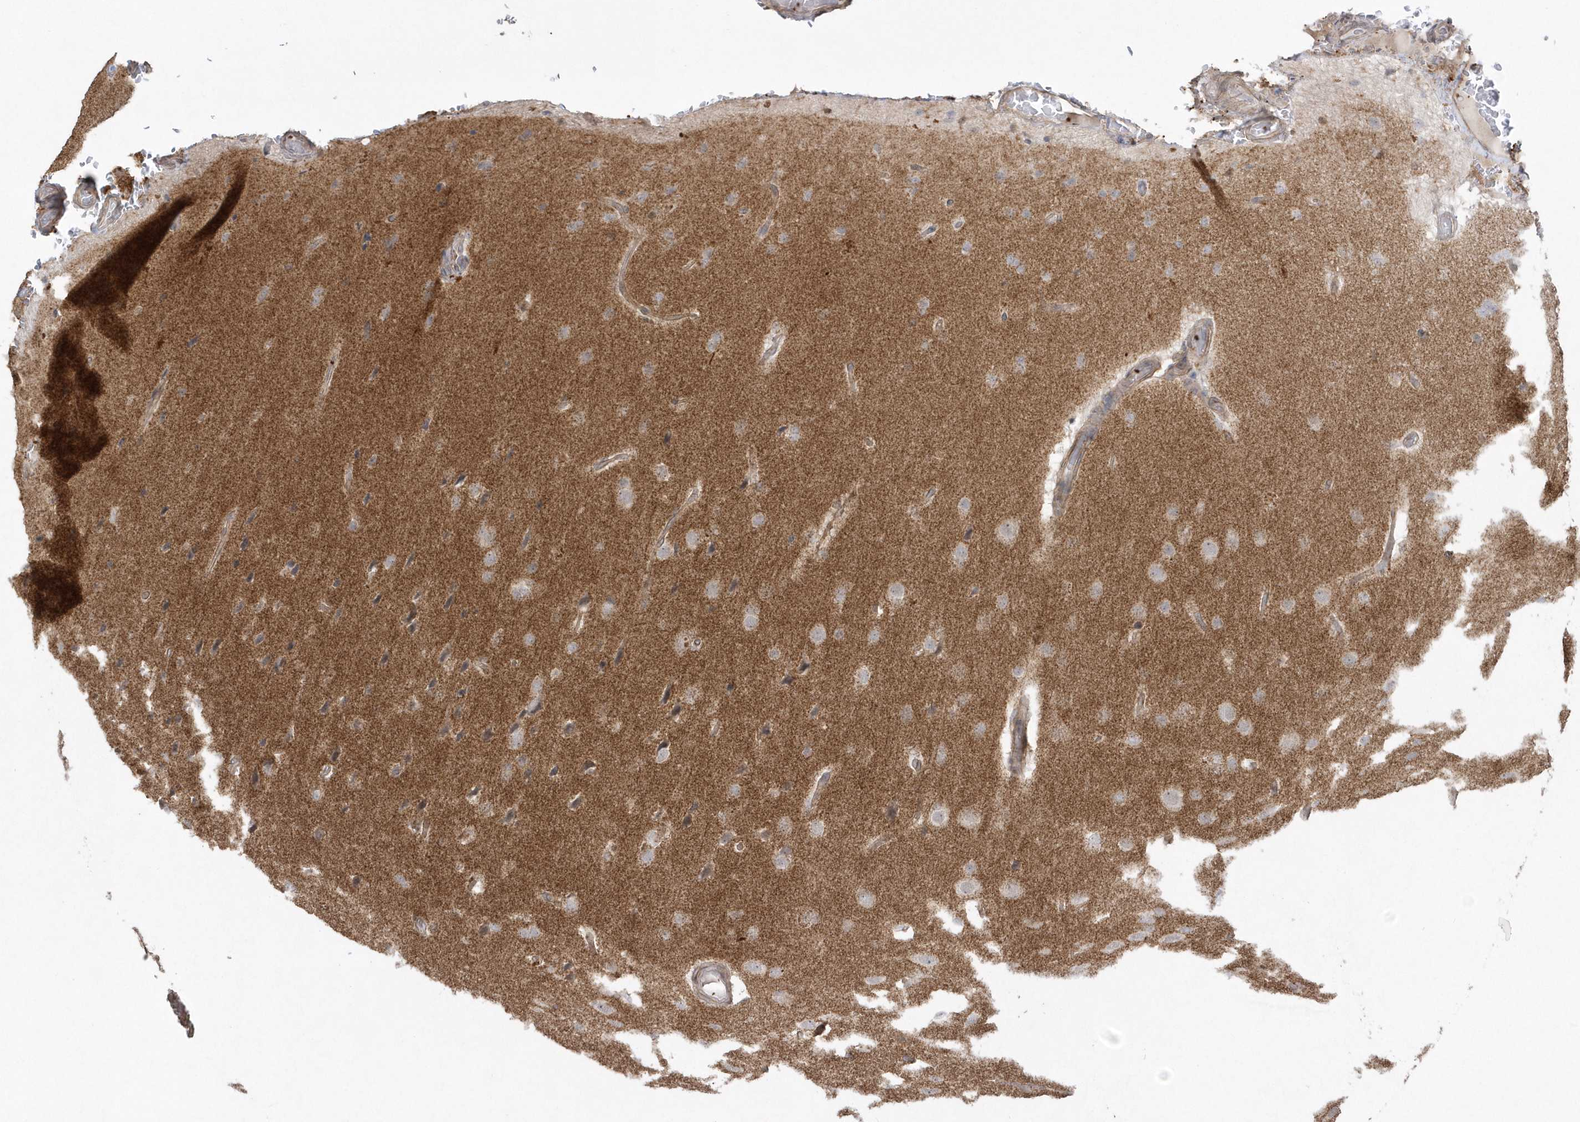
{"staining": {"intensity": "negative", "quantity": "none", "location": "none"}, "tissue": "glioma", "cell_type": "Tumor cells", "image_type": "cancer", "snomed": [{"axis": "morphology", "description": "Glioma, malignant, Low grade"}, {"axis": "topography", "description": "Brain"}], "caption": "Glioma was stained to show a protein in brown. There is no significant positivity in tumor cells.", "gene": "BSN", "patient": {"sex": "female", "age": 37}}